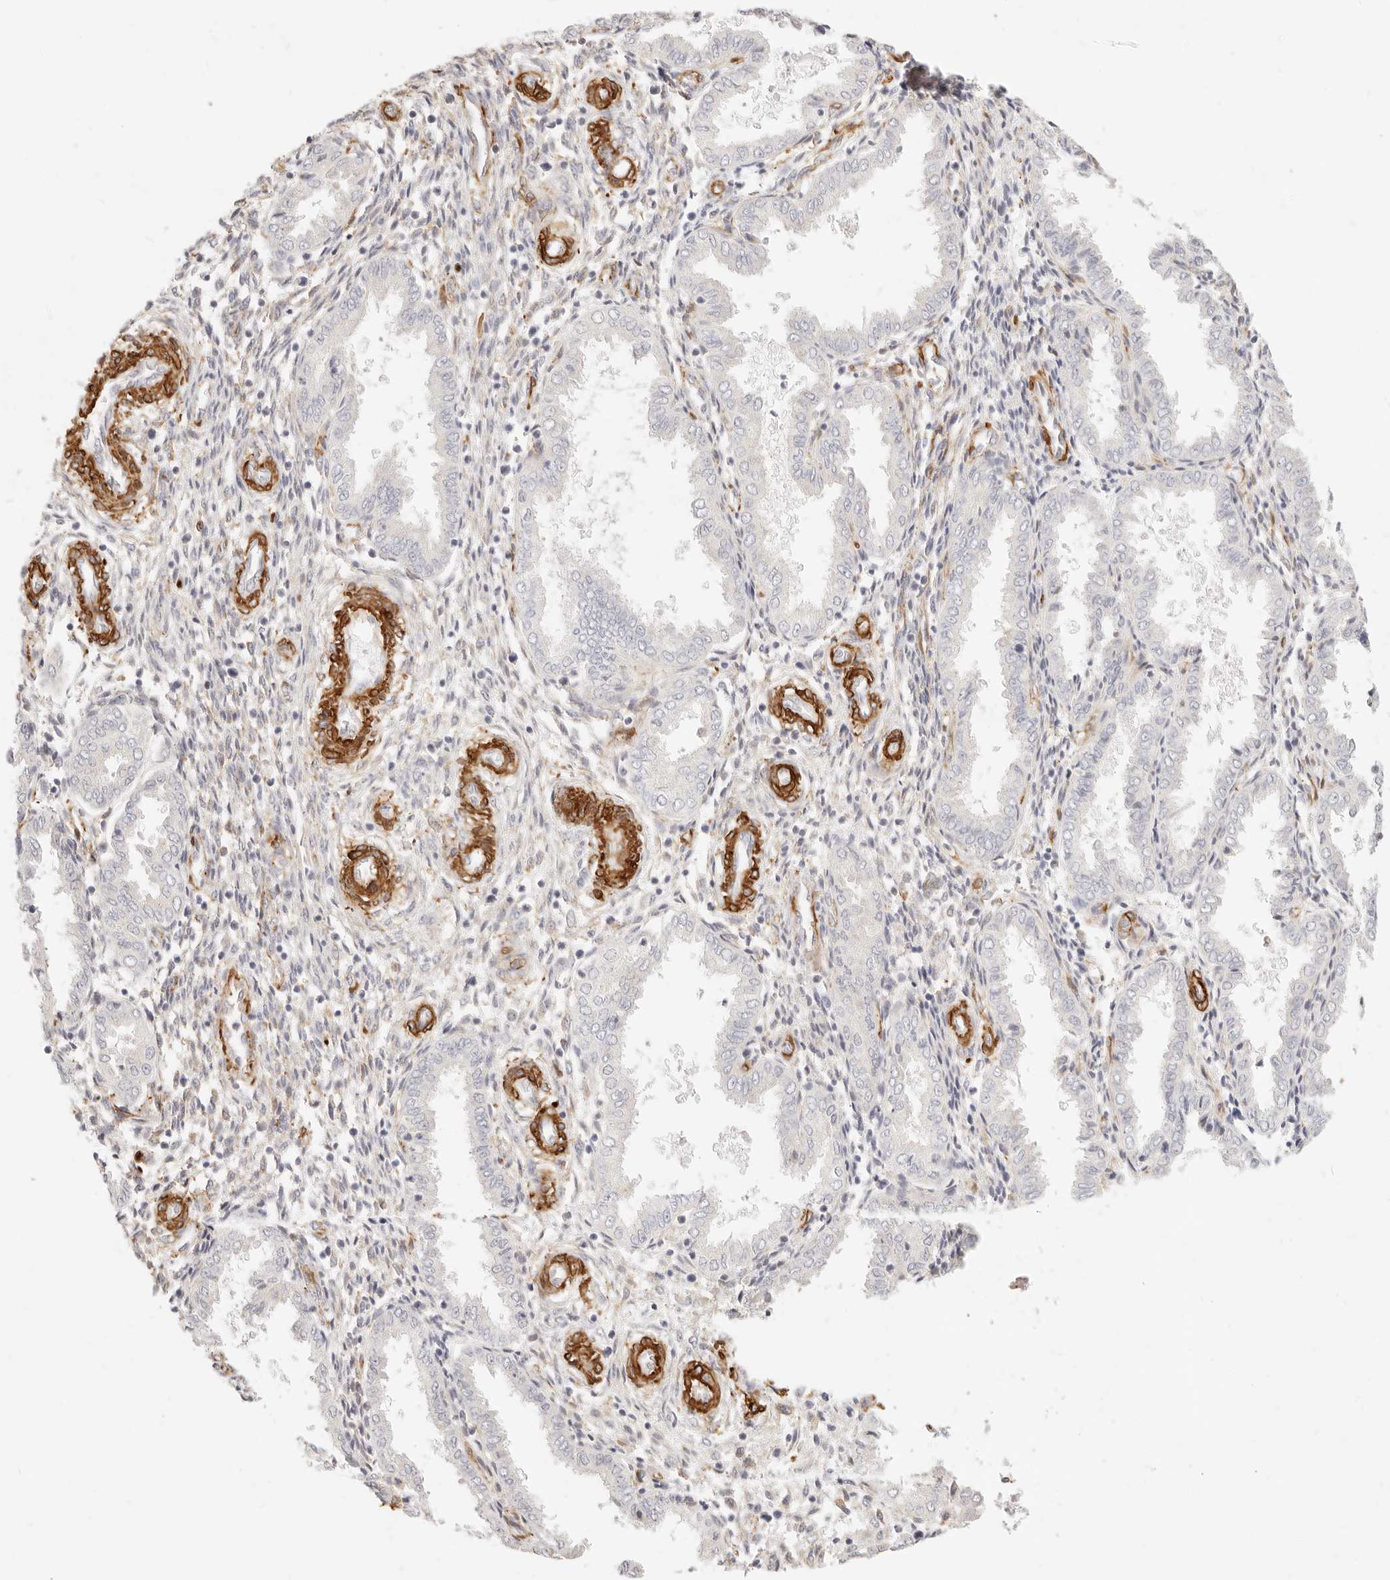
{"staining": {"intensity": "moderate", "quantity": "25%-75%", "location": "cytoplasmic/membranous"}, "tissue": "endometrium", "cell_type": "Cells in endometrial stroma", "image_type": "normal", "snomed": [{"axis": "morphology", "description": "Normal tissue, NOS"}, {"axis": "topography", "description": "Endometrium"}], "caption": "Protein staining of unremarkable endometrium exhibits moderate cytoplasmic/membranous positivity in about 25%-75% of cells in endometrial stroma. Ihc stains the protein in brown and the nuclei are stained blue.", "gene": "TMTC2", "patient": {"sex": "female", "age": 33}}